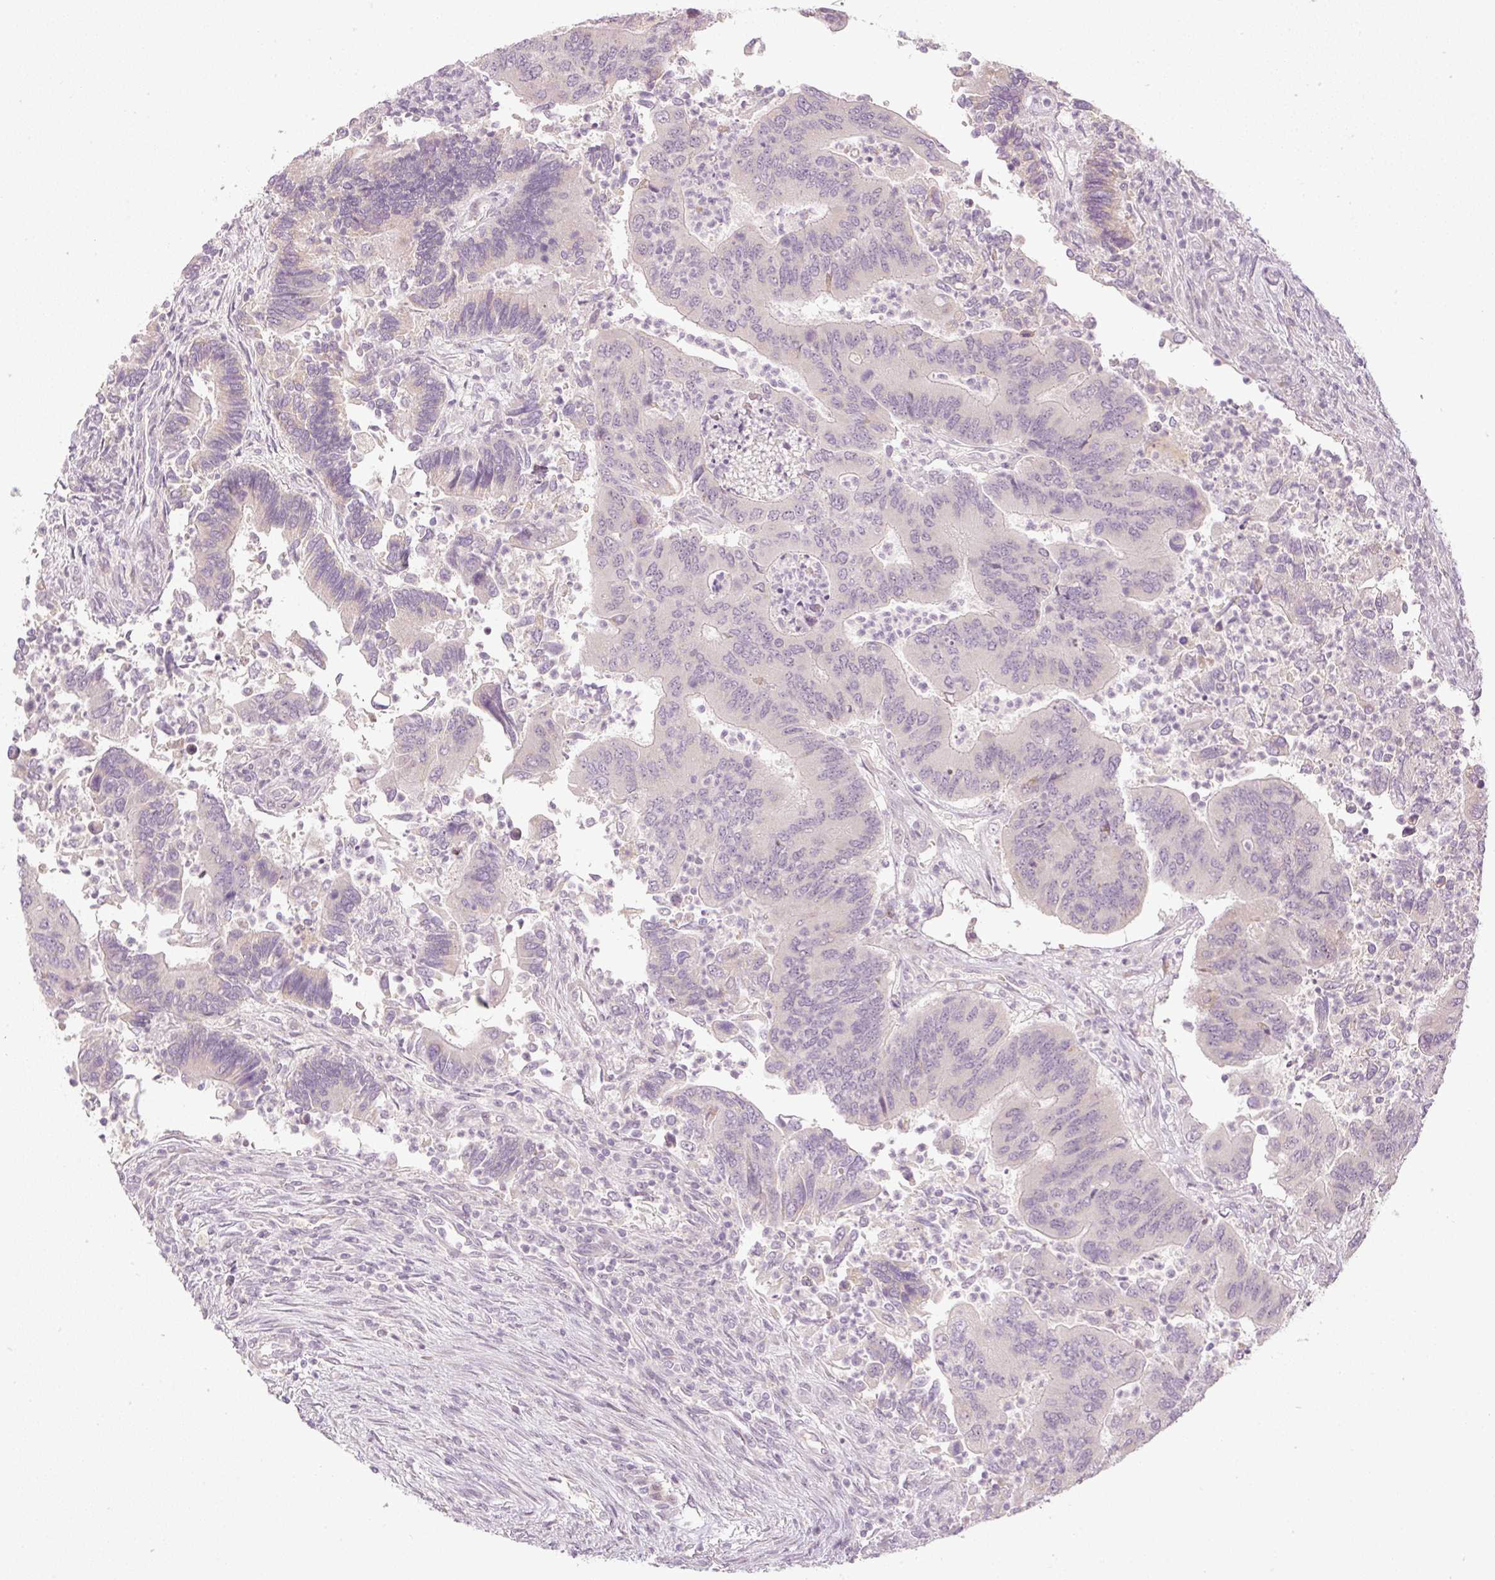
{"staining": {"intensity": "negative", "quantity": "none", "location": "none"}, "tissue": "colorectal cancer", "cell_type": "Tumor cells", "image_type": "cancer", "snomed": [{"axis": "morphology", "description": "Adenocarcinoma, NOS"}, {"axis": "topography", "description": "Colon"}], "caption": "This is an immunohistochemistry (IHC) histopathology image of human adenocarcinoma (colorectal). There is no staining in tumor cells.", "gene": "AAR2", "patient": {"sex": "female", "age": 67}}